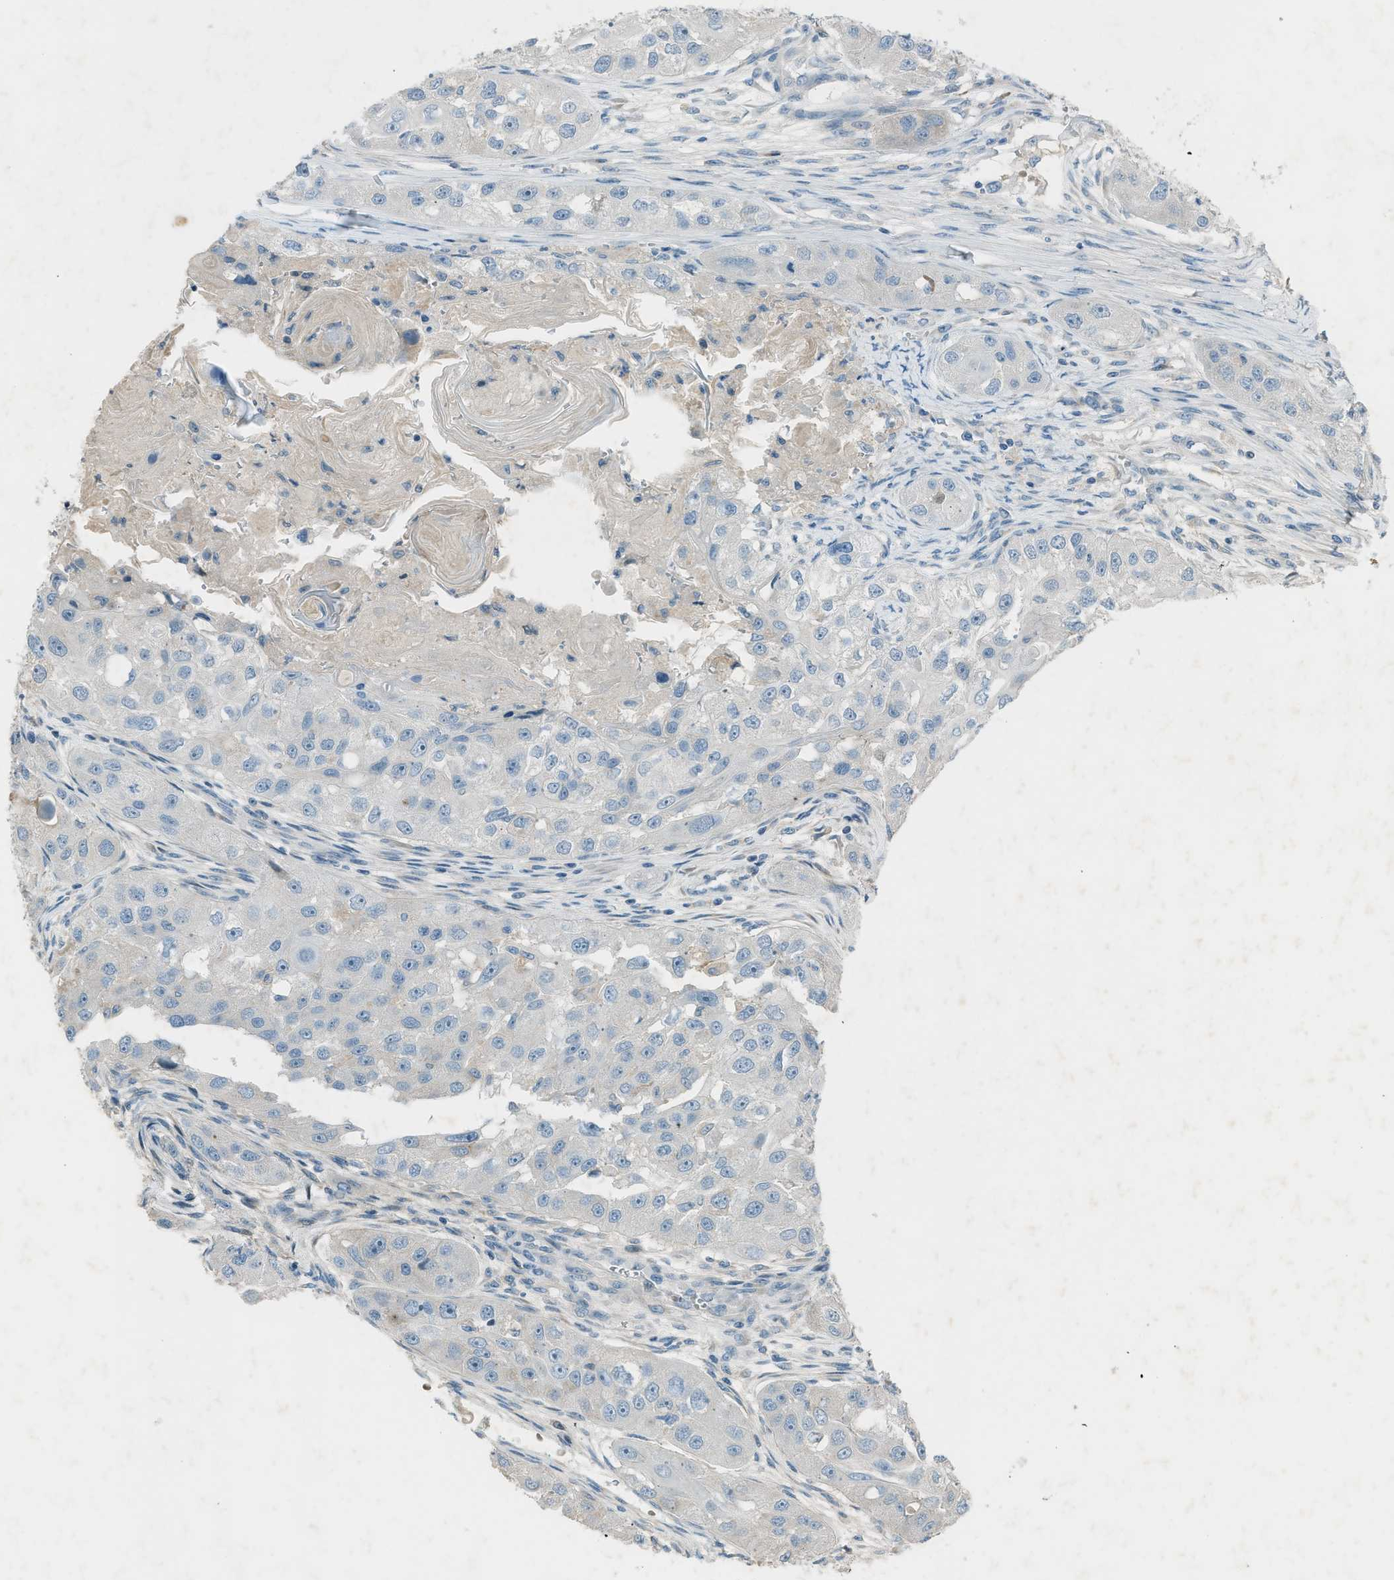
{"staining": {"intensity": "negative", "quantity": "none", "location": "none"}, "tissue": "head and neck cancer", "cell_type": "Tumor cells", "image_type": "cancer", "snomed": [{"axis": "morphology", "description": "Normal tissue, NOS"}, {"axis": "morphology", "description": "Squamous cell carcinoma, NOS"}, {"axis": "topography", "description": "Skeletal muscle"}, {"axis": "topography", "description": "Head-Neck"}], "caption": "DAB immunohistochemical staining of head and neck squamous cell carcinoma reveals no significant staining in tumor cells. The staining is performed using DAB (3,3'-diaminobenzidine) brown chromogen with nuclei counter-stained in using hematoxylin.", "gene": "FBLN2", "patient": {"sex": "male", "age": 51}}